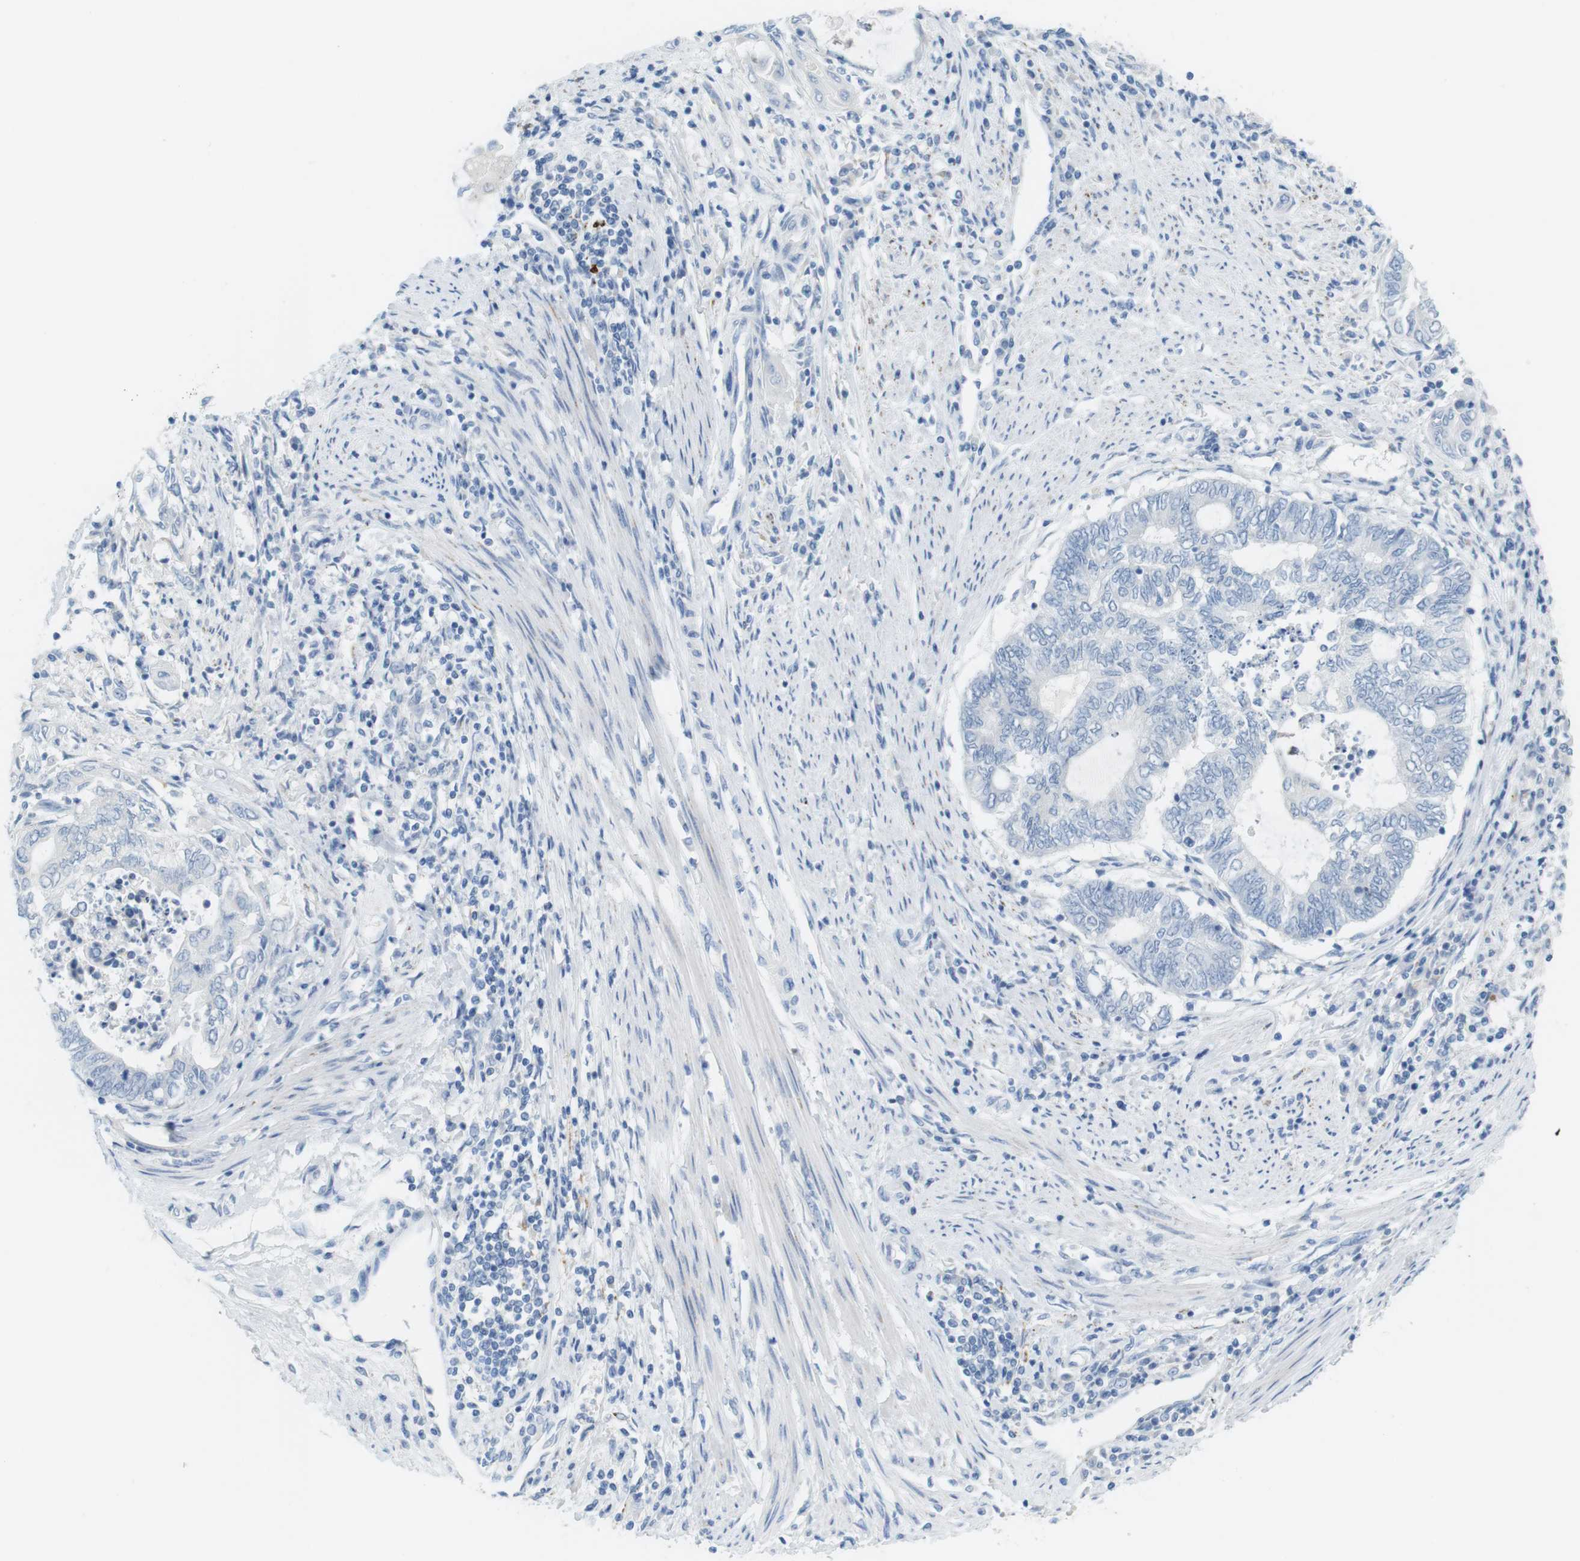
{"staining": {"intensity": "negative", "quantity": "none", "location": "none"}, "tissue": "endometrial cancer", "cell_type": "Tumor cells", "image_type": "cancer", "snomed": [{"axis": "morphology", "description": "Adenocarcinoma, NOS"}, {"axis": "topography", "description": "Uterus"}, {"axis": "topography", "description": "Endometrium"}], "caption": "Endometrial adenocarcinoma was stained to show a protein in brown. There is no significant expression in tumor cells. (Stains: DAB (3,3'-diaminobenzidine) immunohistochemistry with hematoxylin counter stain, Microscopy: brightfield microscopy at high magnification).", "gene": "YIPF1", "patient": {"sex": "female", "age": 70}}